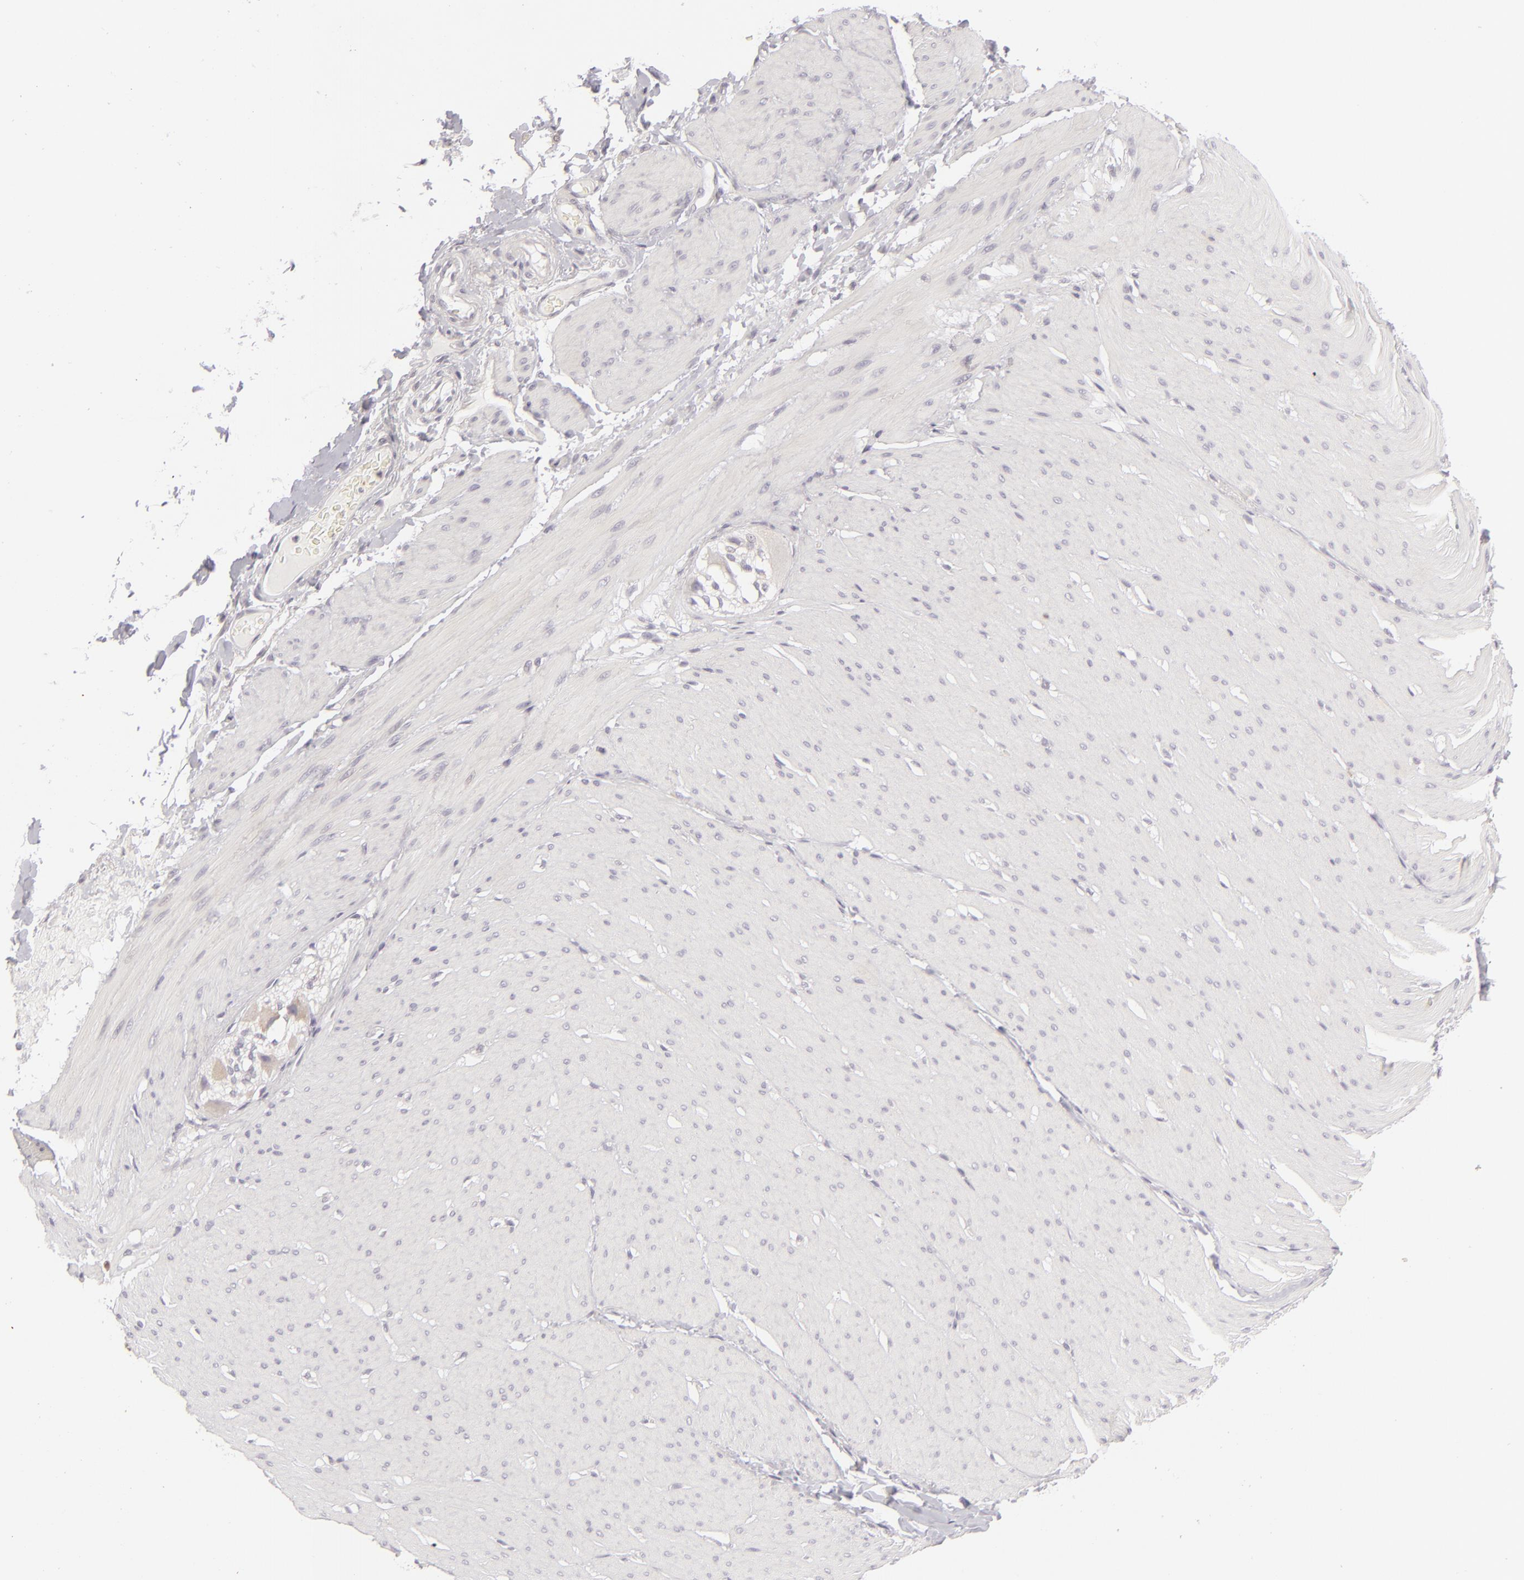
{"staining": {"intensity": "negative", "quantity": "none", "location": "none"}, "tissue": "smooth muscle", "cell_type": "Smooth muscle cells", "image_type": "normal", "snomed": [{"axis": "morphology", "description": "Normal tissue, NOS"}, {"axis": "topography", "description": "Smooth muscle"}, {"axis": "topography", "description": "Colon"}], "caption": "Human smooth muscle stained for a protein using immunohistochemistry exhibits no staining in smooth muscle cells.", "gene": "APOBEC3G", "patient": {"sex": "male", "age": 67}}